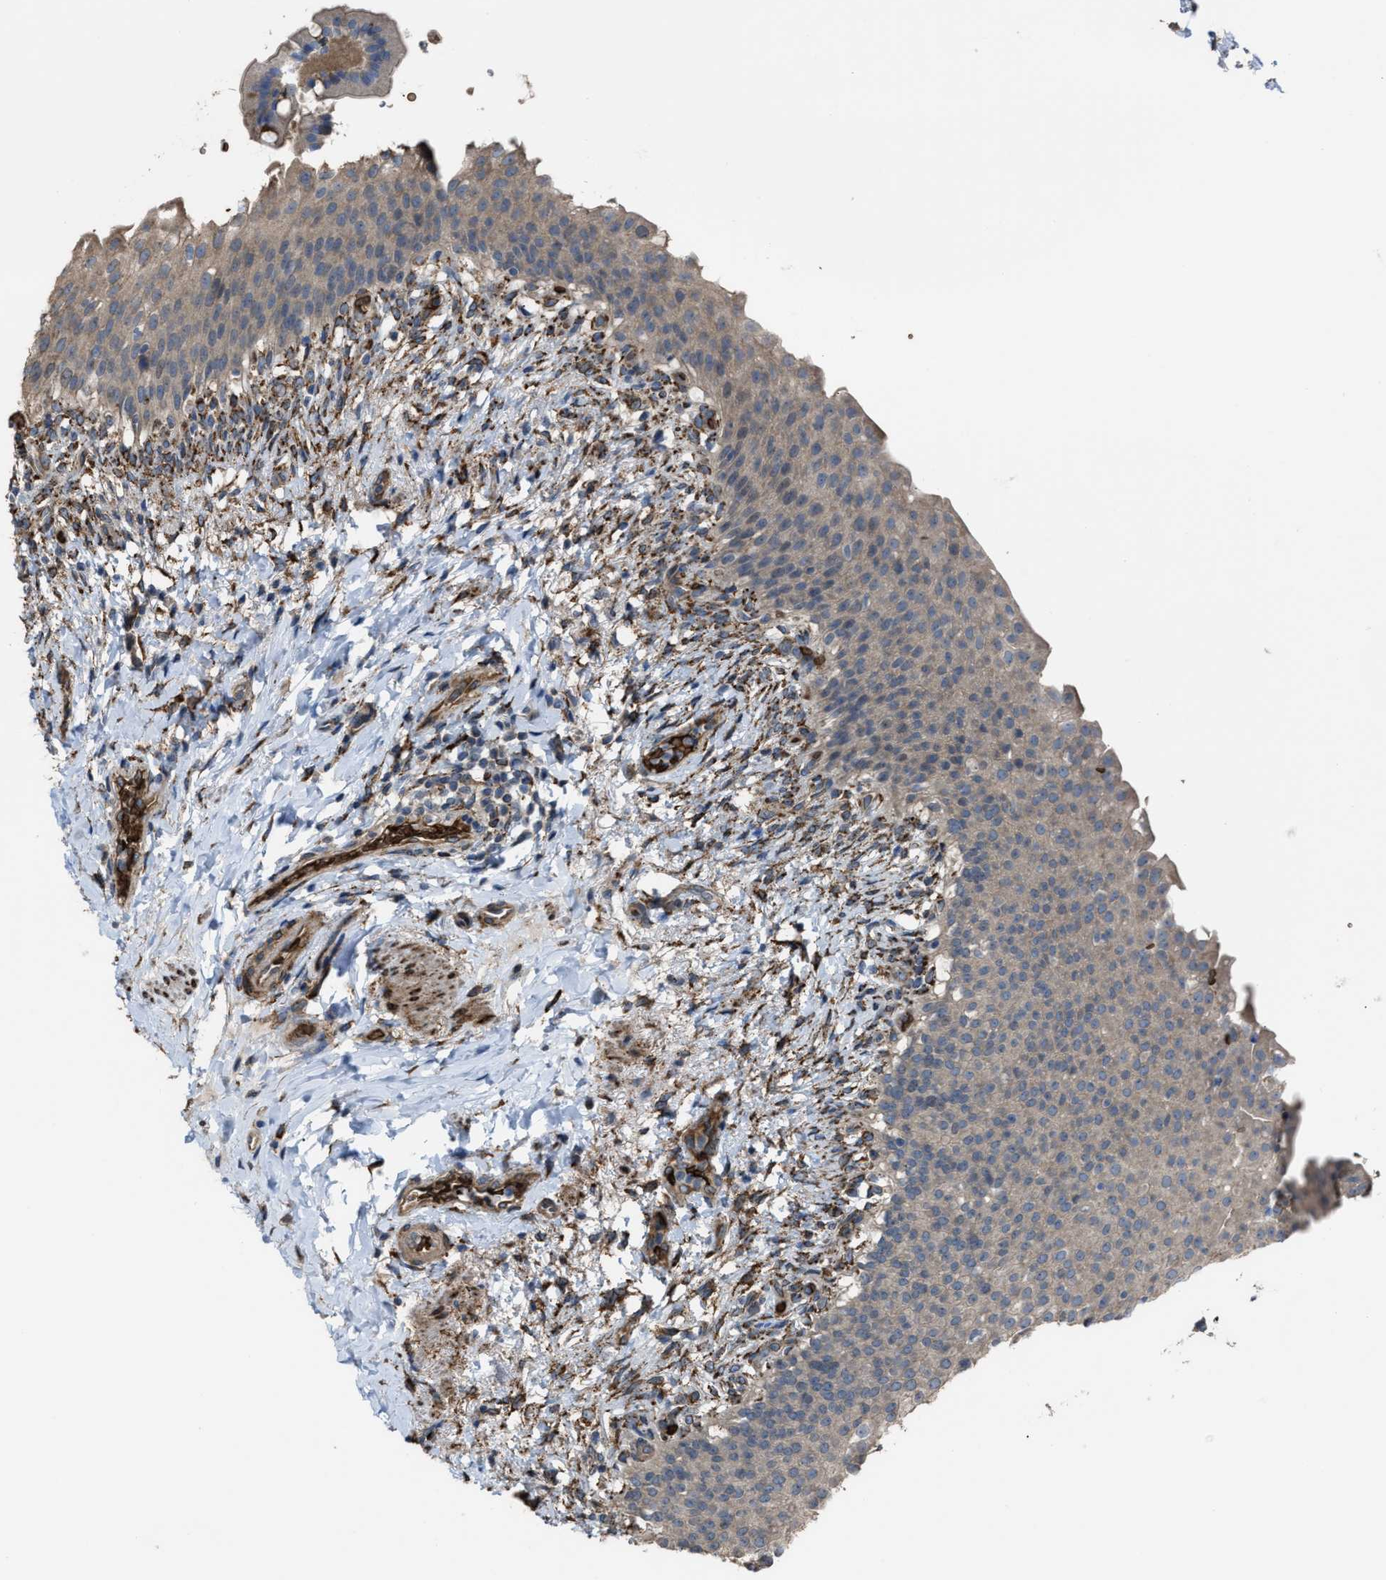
{"staining": {"intensity": "weak", "quantity": ">75%", "location": "cytoplasmic/membranous"}, "tissue": "urinary bladder", "cell_type": "Urothelial cells", "image_type": "normal", "snomed": [{"axis": "morphology", "description": "Normal tissue, NOS"}, {"axis": "topography", "description": "Urinary bladder"}], "caption": "A brown stain labels weak cytoplasmic/membranous expression of a protein in urothelial cells of benign human urinary bladder.", "gene": "SELENOM", "patient": {"sex": "female", "age": 60}}